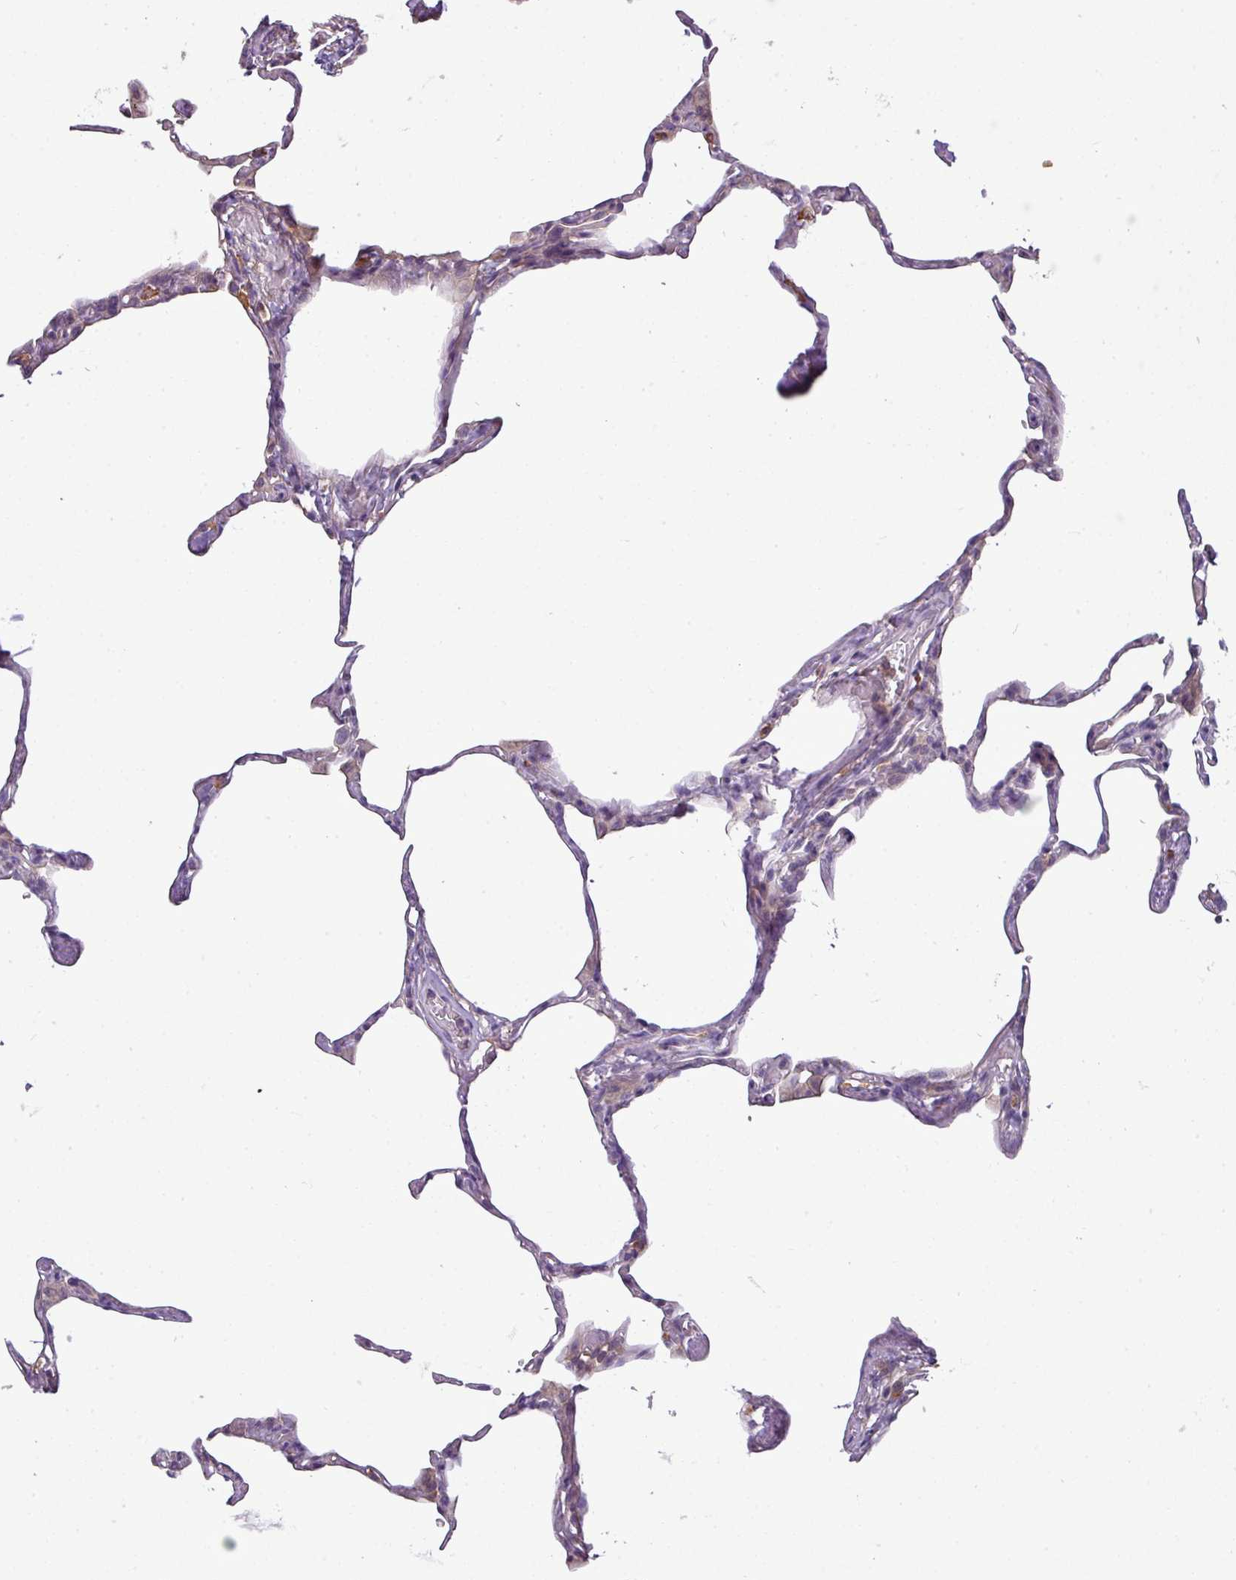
{"staining": {"intensity": "negative", "quantity": "none", "location": "none"}, "tissue": "lung", "cell_type": "Alveolar cells", "image_type": "normal", "snomed": [{"axis": "morphology", "description": "Normal tissue, NOS"}, {"axis": "topography", "description": "Lung"}], "caption": "High power microscopy image of an immunohistochemistry micrograph of benign lung, revealing no significant positivity in alveolar cells.", "gene": "STAT5A", "patient": {"sex": "male", "age": 65}}